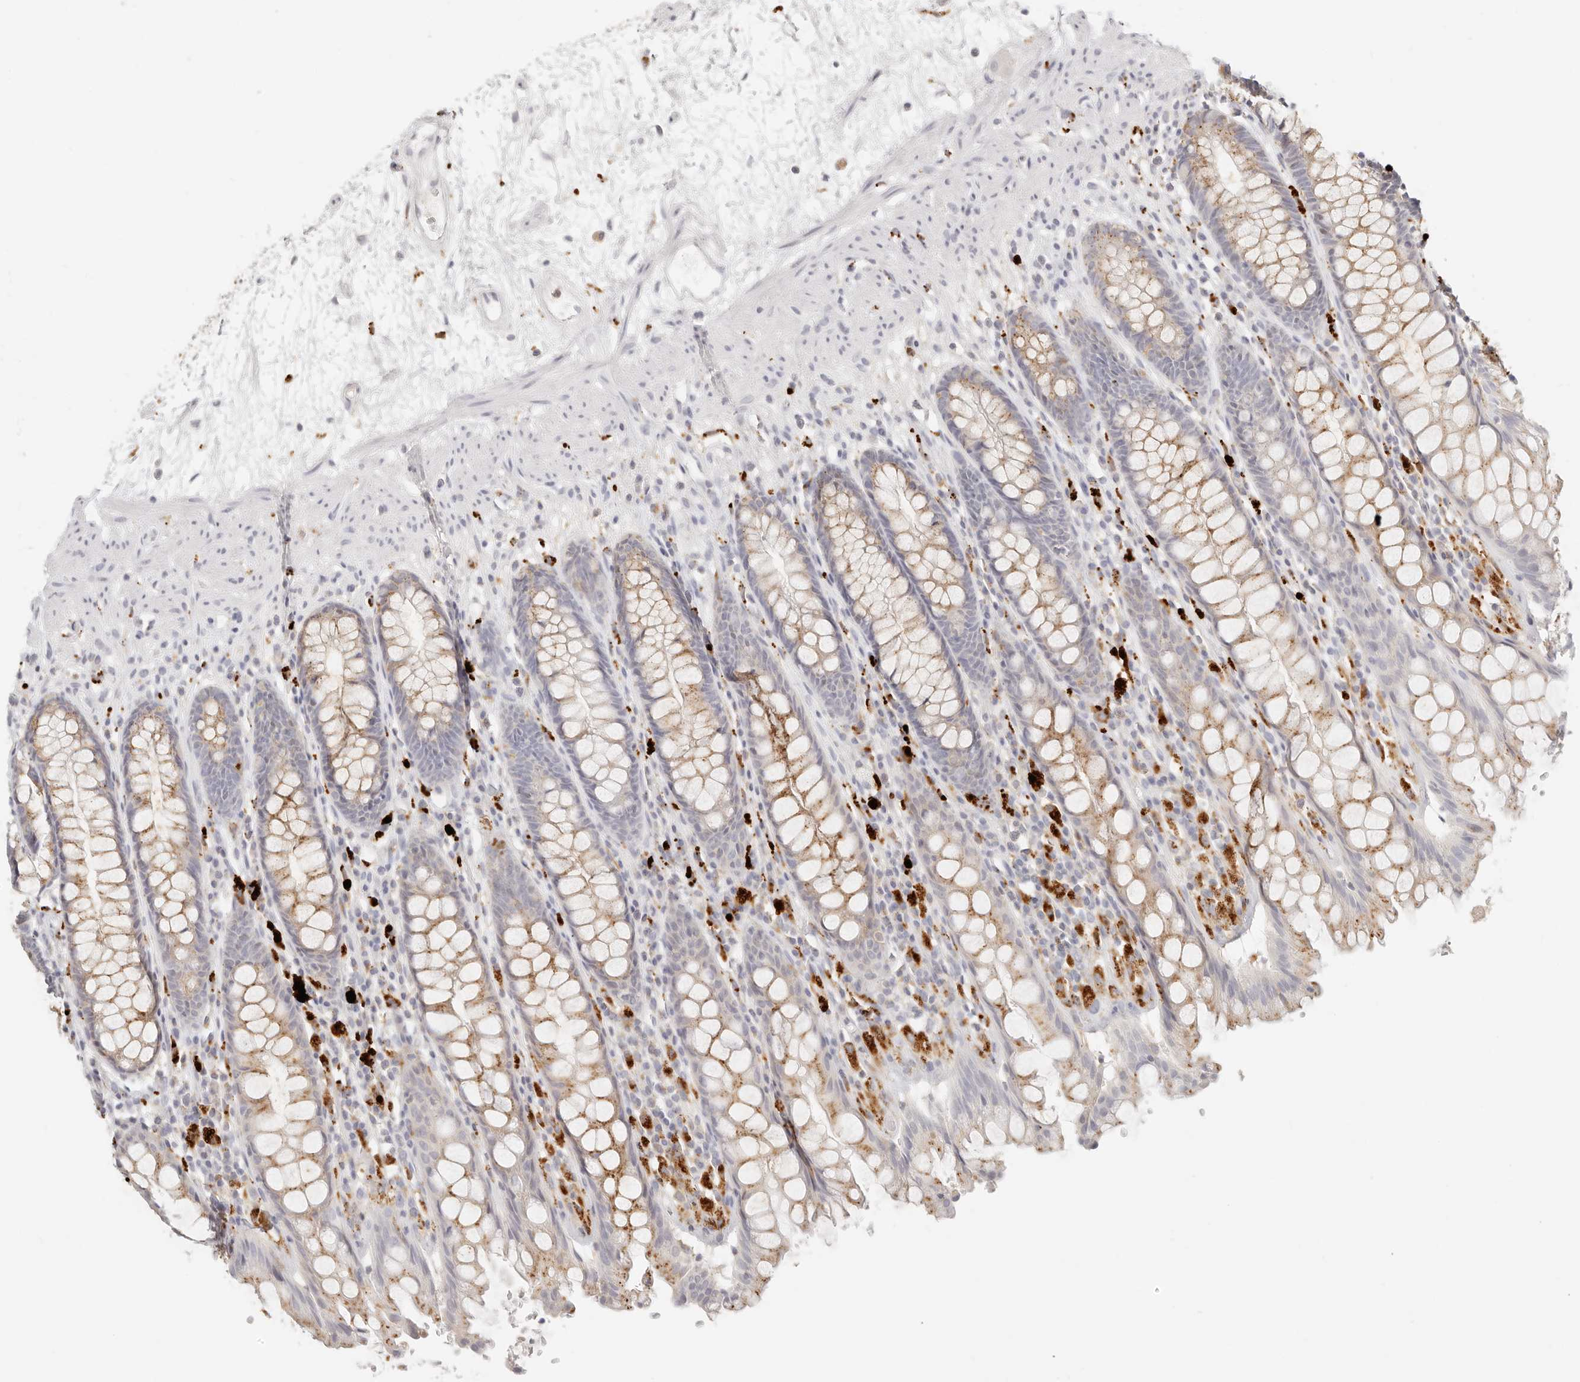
{"staining": {"intensity": "moderate", "quantity": "25%-75%", "location": "cytoplasmic/membranous"}, "tissue": "rectum", "cell_type": "Glandular cells", "image_type": "normal", "snomed": [{"axis": "morphology", "description": "Normal tissue, NOS"}, {"axis": "topography", "description": "Rectum"}], "caption": "IHC (DAB (3,3'-diaminobenzidine)) staining of benign human rectum shows moderate cytoplasmic/membranous protein staining in about 25%-75% of glandular cells.", "gene": "RNASET2", "patient": {"sex": "male", "age": 64}}